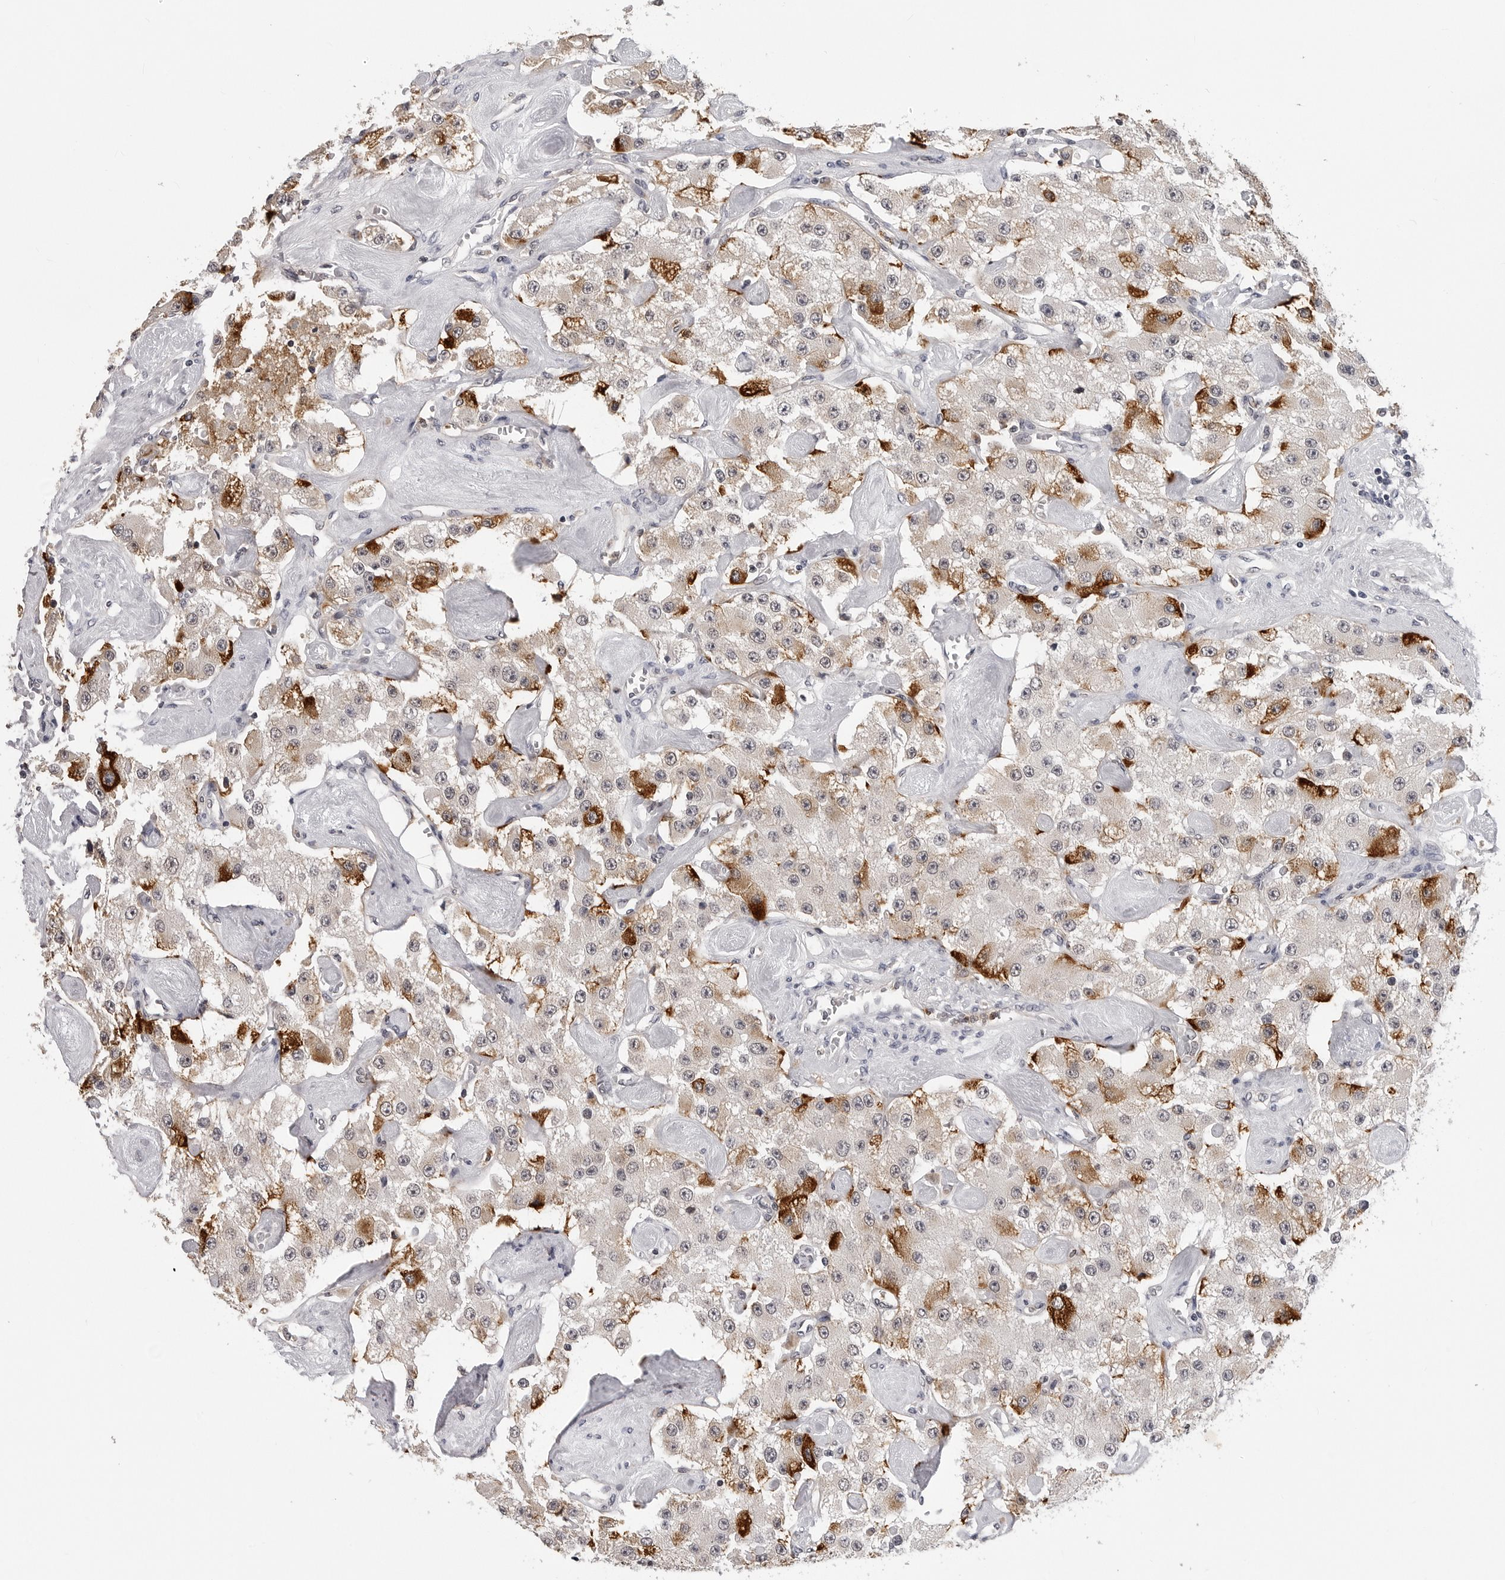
{"staining": {"intensity": "strong", "quantity": "25%-75%", "location": "cytoplasmic/membranous"}, "tissue": "carcinoid", "cell_type": "Tumor cells", "image_type": "cancer", "snomed": [{"axis": "morphology", "description": "Carcinoid, malignant, NOS"}, {"axis": "topography", "description": "Pancreas"}], "caption": "This histopathology image exhibits carcinoid stained with immunohistochemistry (IHC) to label a protein in brown. The cytoplasmic/membranous of tumor cells show strong positivity for the protein. Nuclei are counter-stained blue.", "gene": "TRMT13", "patient": {"sex": "male", "age": 41}}